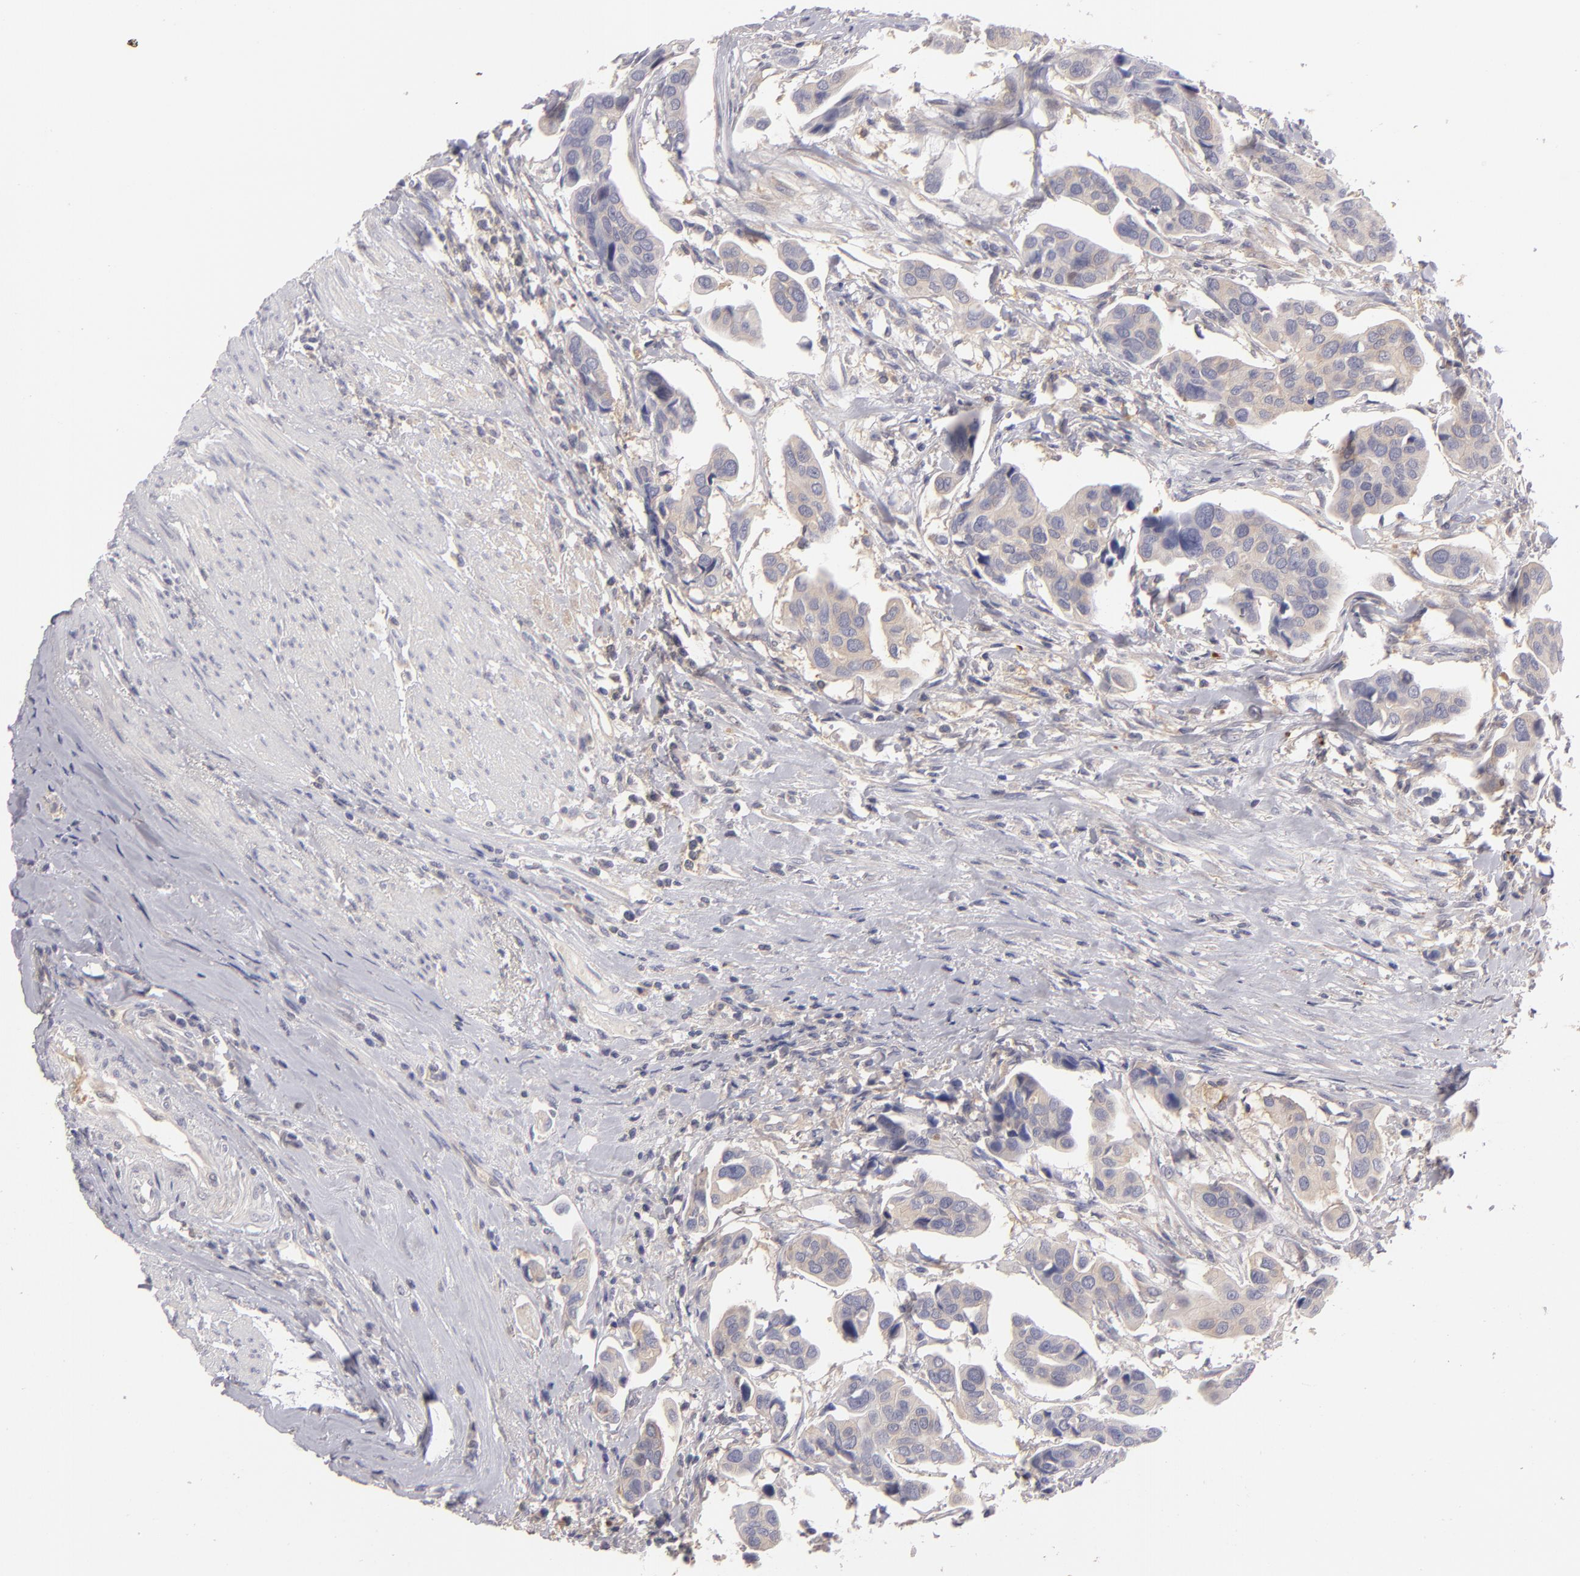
{"staining": {"intensity": "weak", "quantity": ">75%", "location": "cytoplasmic/membranous"}, "tissue": "urothelial cancer", "cell_type": "Tumor cells", "image_type": "cancer", "snomed": [{"axis": "morphology", "description": "Adenocarcinoma, NOS"}, {"axis": "topography", "description": "Urinary bladder"}], "caption": "This is a micrograph of IHC staining of adenocarcinoma, which shows weak positivity in the cytoplasmic/membranous of tumor cells.", "gene": "MMP10", "patient": {"sex": "male", "age": 61}}